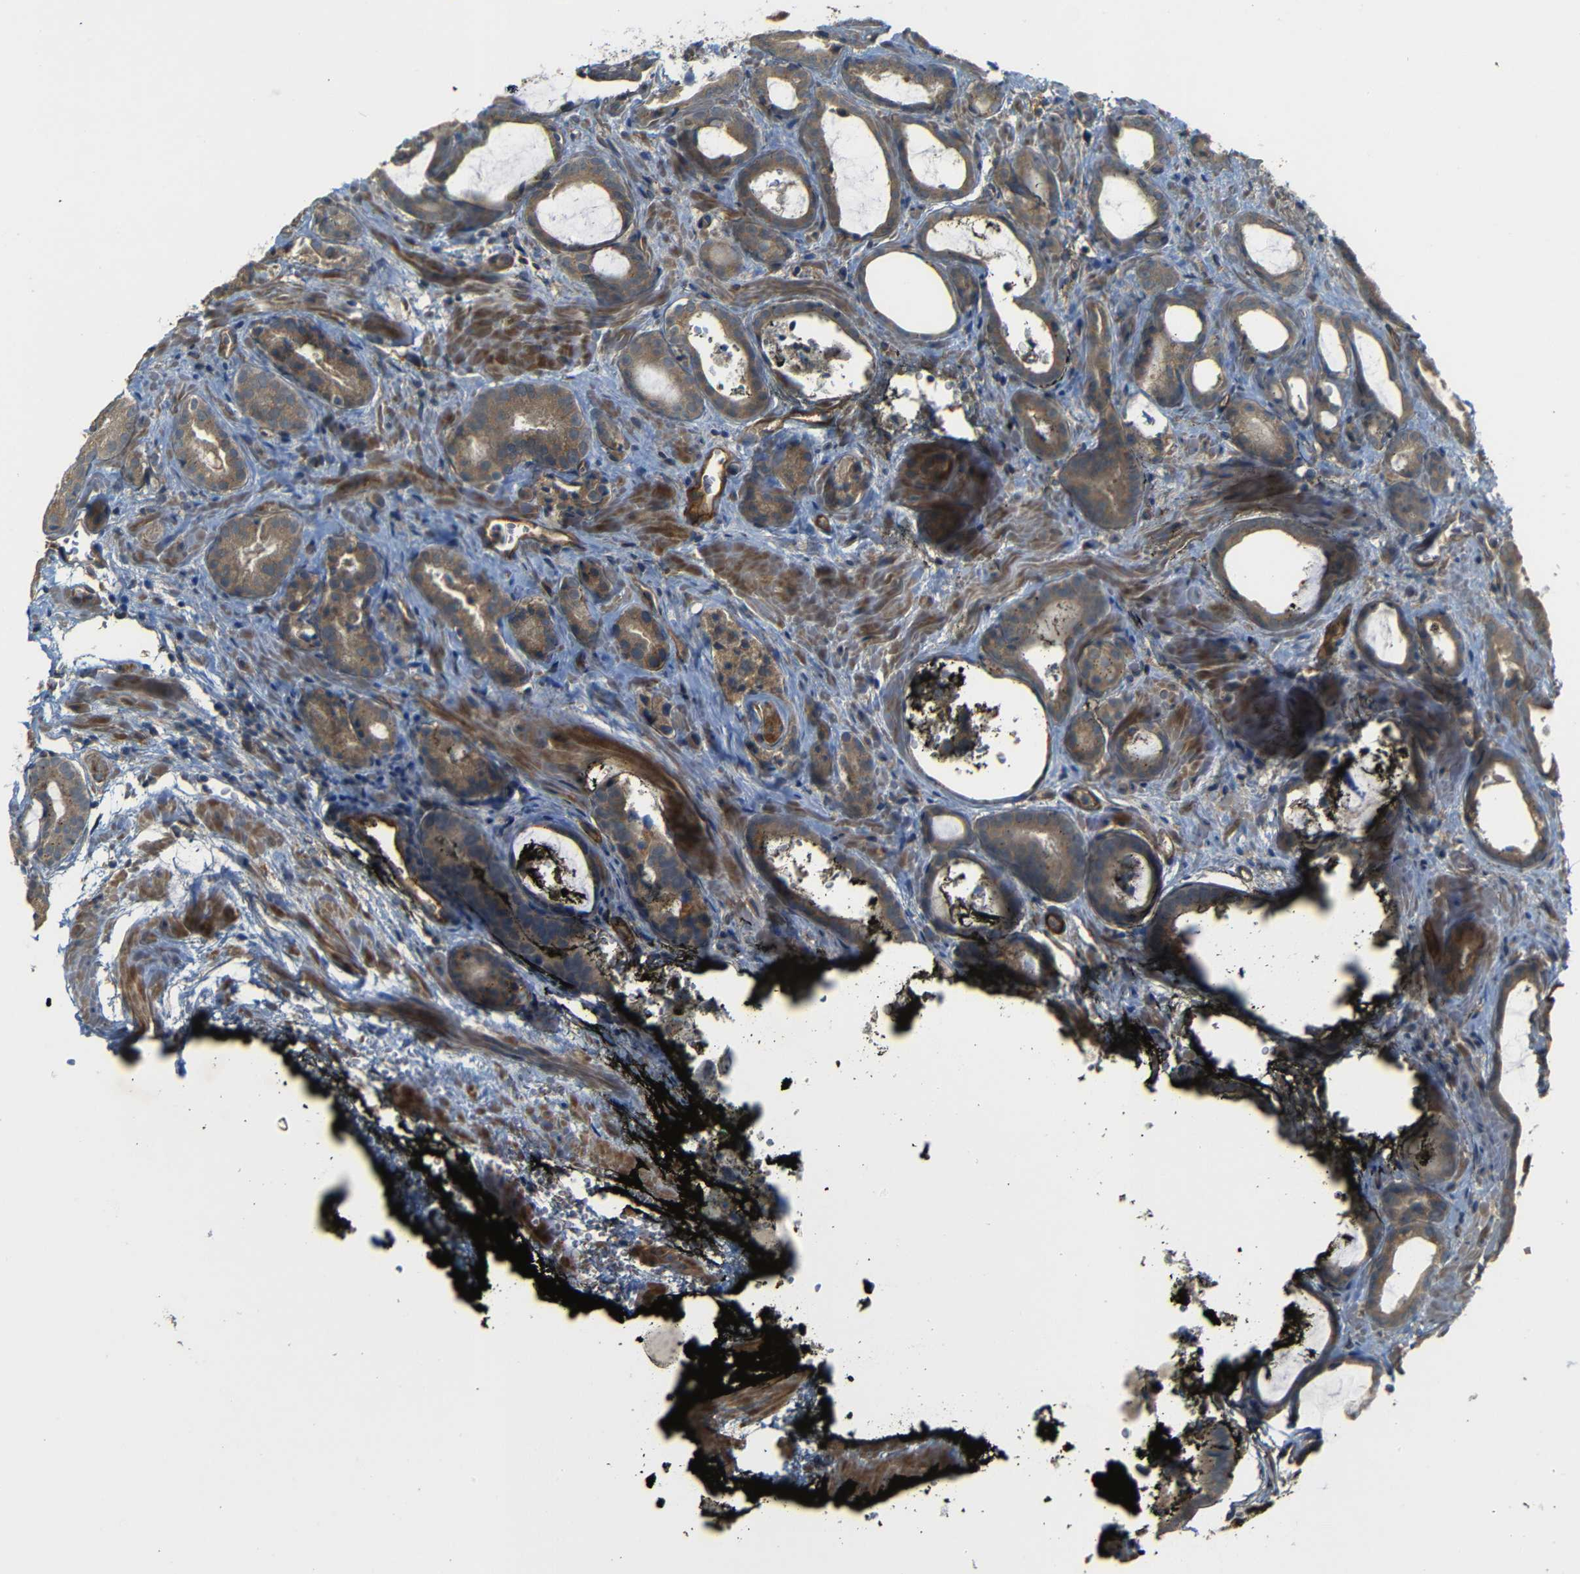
{"staining": {"intensity": "moderate", "quantity": ">75%", "location": "cytoplasmic/membranous"}, "tissue": "prostate cancer", "cell_type": "Tumor cells", "image_type": "cancer", "snomed": [{"axis": "morphology", "description": "Adenocarcinoma, Low grade"}, {"axis": "topography", "description": "Prostate"}], "caption": "High-power microscopy captured an immunohistochemistry (IHC) histopathology image of adenocarcinoma (low-grade) (prostate), revealing moderate cytoplasmic/membranous positivity in about >75% of tumor cells. (DAB (3,3'-diaminobenzidine) IHC, brown staining for protein, blue staining for nuclei).", "gene": "RELL1", "patient": {"sex": "male", "age": 60}}